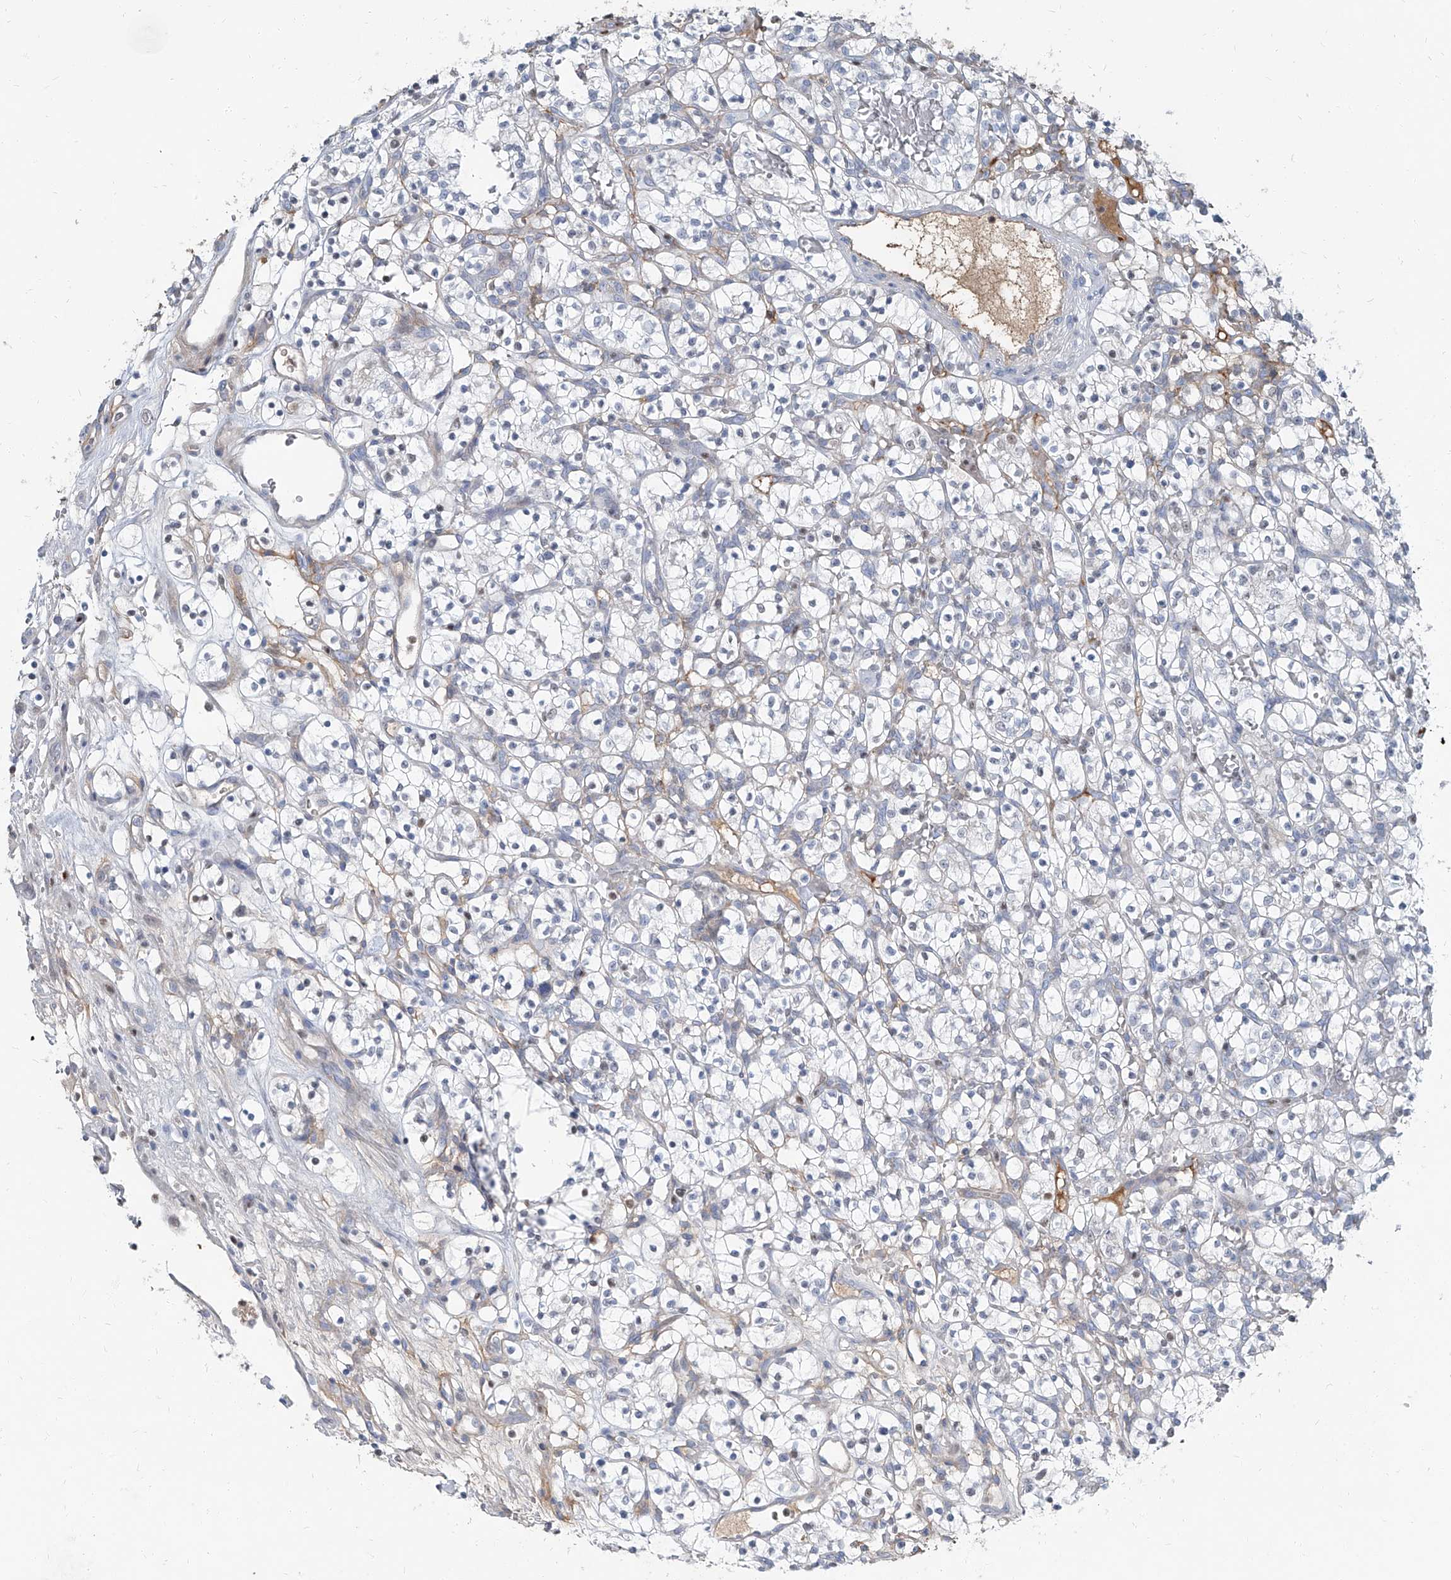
{"staining": {"intensity": "negative", "quantity": "none", "location": "none"}, "tissue": "renal cancer", "cell_type": "Tumor cells", "image_type": "cancer", "snomed": [{"axis": "morphology", "description": "Adenocarcinoma, NOS"}, {"axis": "topography", "description": "Kidney"}], "caption": "IHC of renal adenocarcinoma demonstrates no expression in tumor cells. (Brightfield microscopy of DAB immunohistochemistry (IHC) at high magnification).", "gene": "HOXA3", "patient": {"sex": "female", "age": 57}}